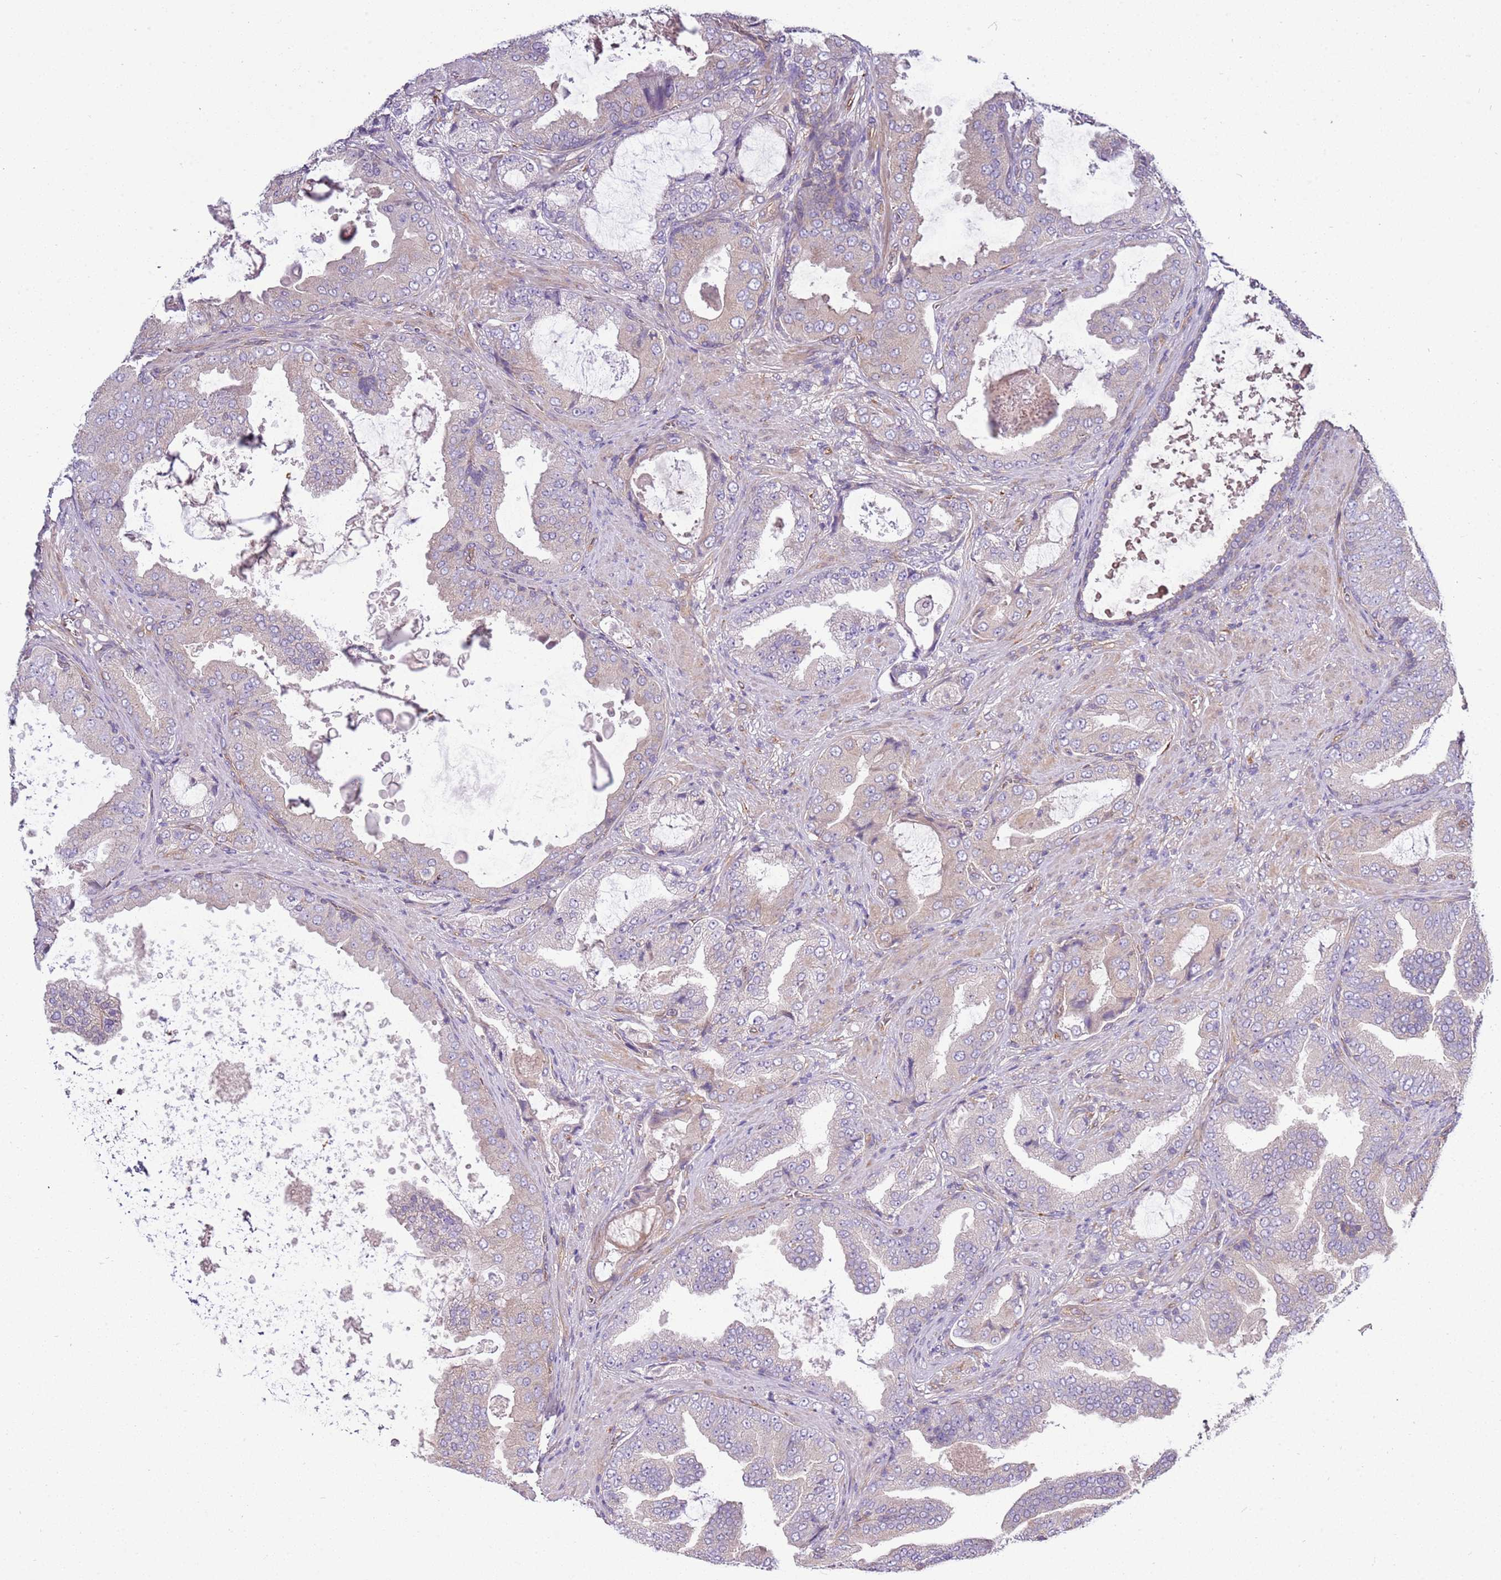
{"staining": {"intensity": "negative", "quantity": "none", "location": "none"}, "tissue": "prostate cancer", "cell_type": "Tumor cells", "image_type": "cancer", "snomed": [{"axis": "morphology", "description": "Adenocarcinoma, High grade"}, {"axis": "topography", "description": "Prostate"}], "caption": "Prostate cancer was stained to show a protein in brown. There is no significant expression in tumor cells.", "gene": "GNL1", "patient": {"sex": "male", "age": 68}}